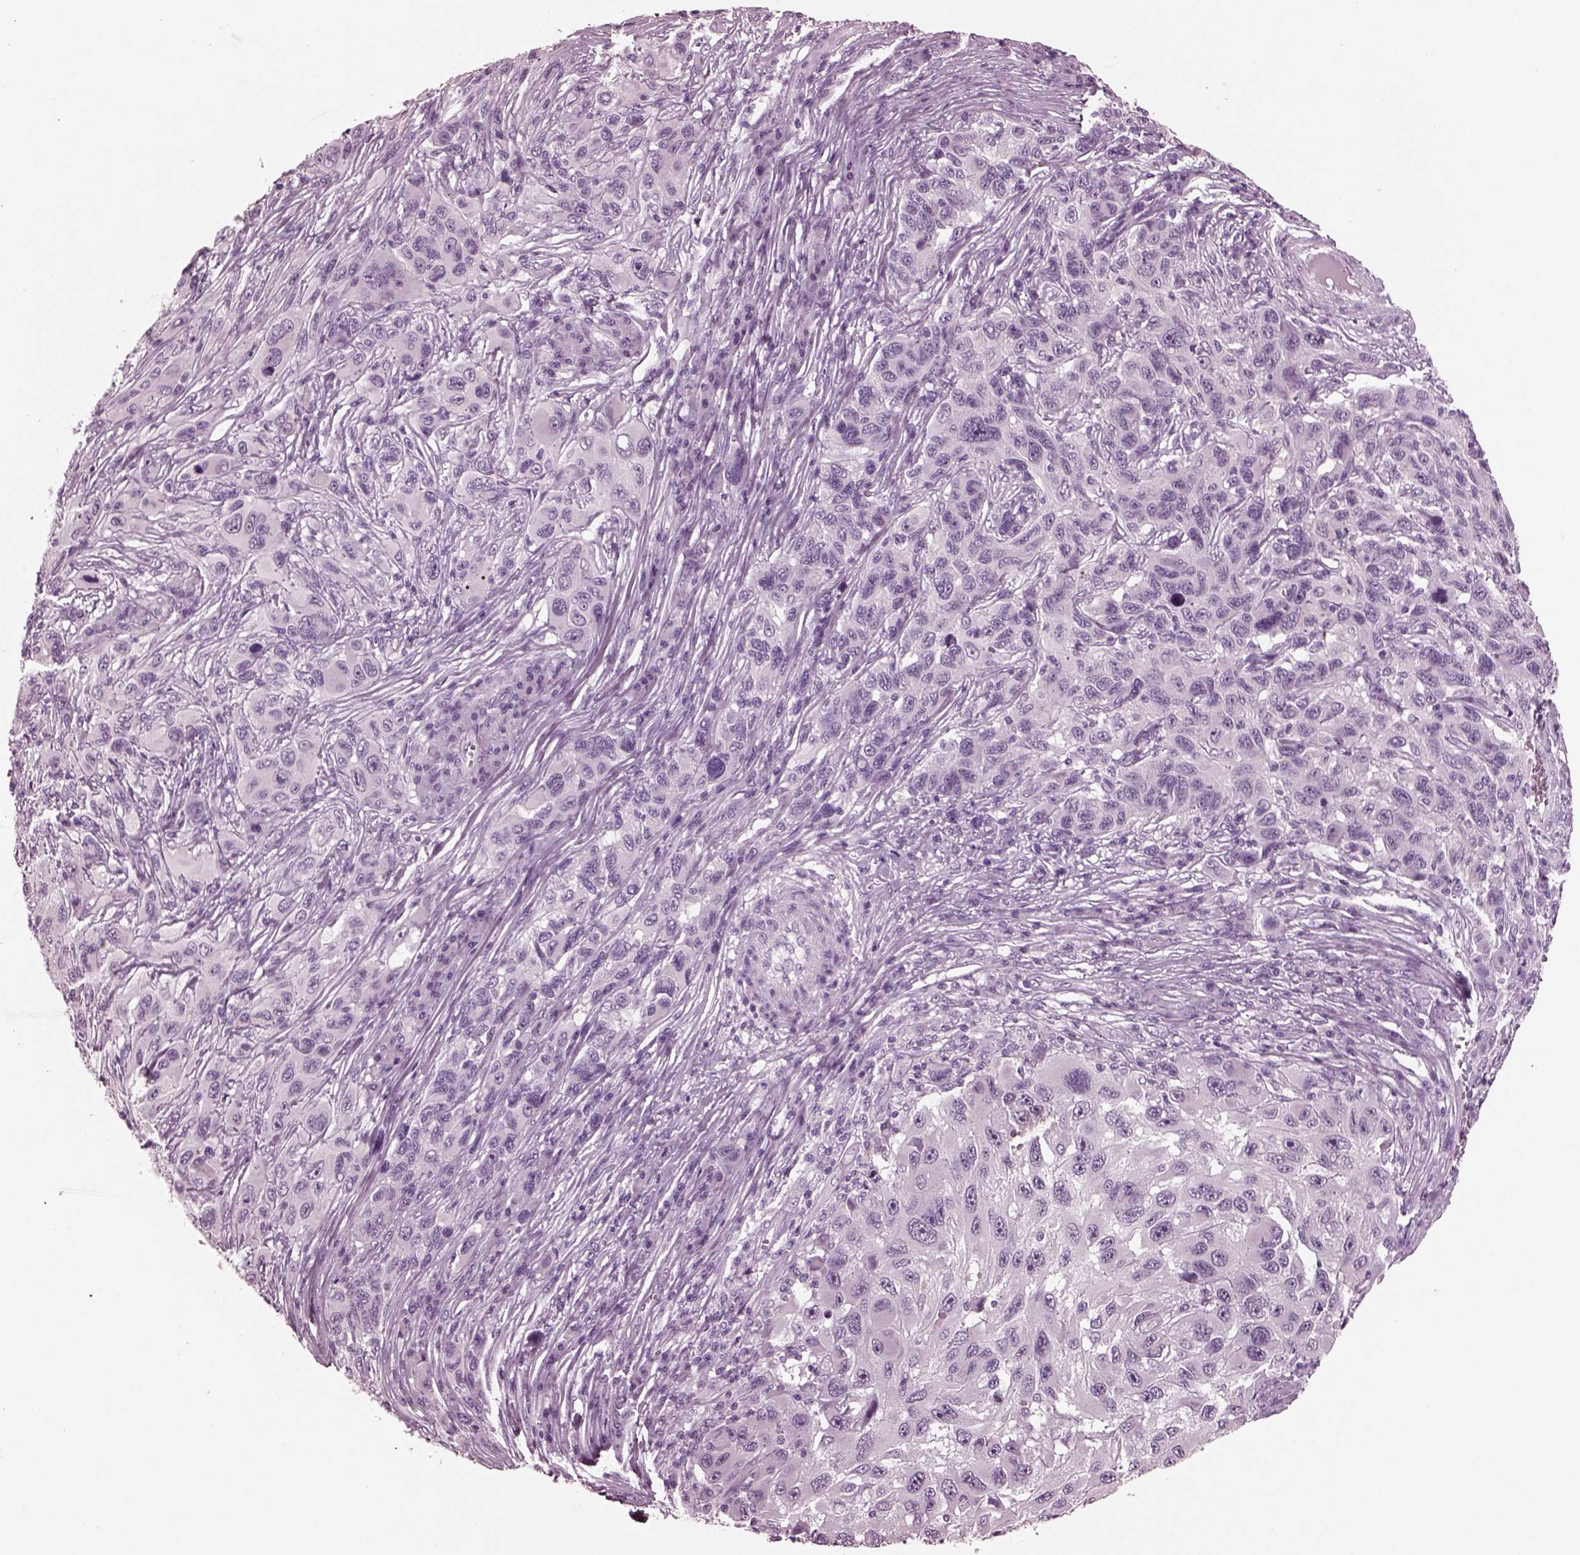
{"staining": {"intensity": "negative", "quantity": "none", "location": "none"}, "tissue": "melanoma", "cell_type": "Tumor cells", "image_type": "cancer", "snomed": [{"axis": "morphology", "description": "Malignant melanoma, NOS"}, {"axis": "topography", "description": "Skin"}], "caption": "Immunohistochemistry histopathology image of neoplastic tissue: human malignant melanoma stained with DAB demonstrates no significant protein positivity in tumor cells.", "gene": "MIB2", "patient": {"sex": "male", "age": 53}}